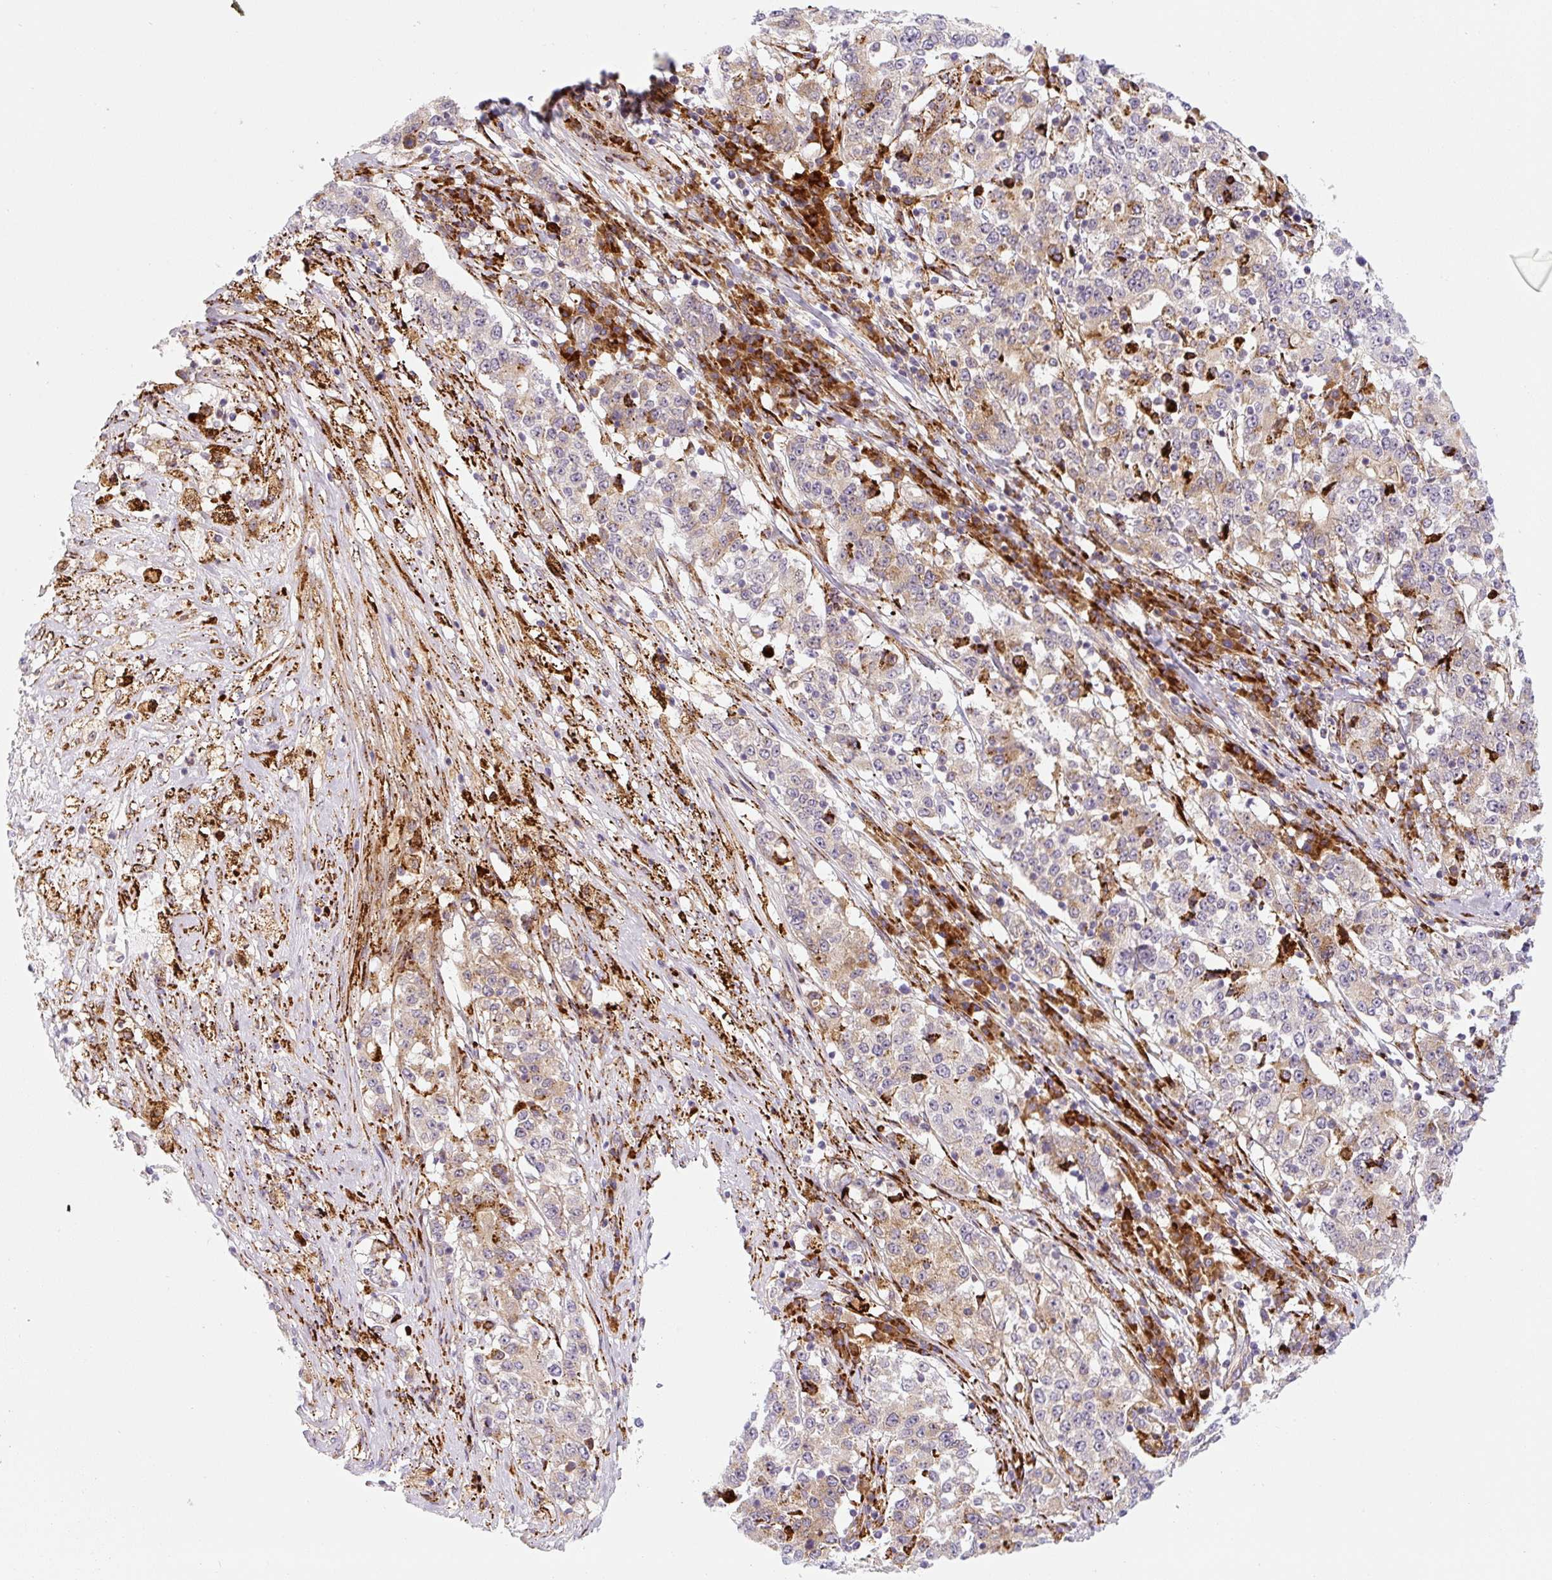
{"staining": {"intensity": "moderate", "quantity": "<25%", "location": "cytoplasmic/membranous"}, "tissue": "stomach cancer", "cell_type": "Tumor cells", "image_type": "cancer", "snomed": [{"axis": "morphology", "description": "Adenocarcinoma, NOS"}, {"axis": "topography", "description": "Stomach"}], "caption": "A low amount of moderate cytoplasmic/membranous expression is identified in about <25% of tumor cells in stomach cancer tissue. The protein is shown in brown color, while the nuclei are stained blue.", "gene": "DISP3", "patient": {"sex": "male", "age": 59}}